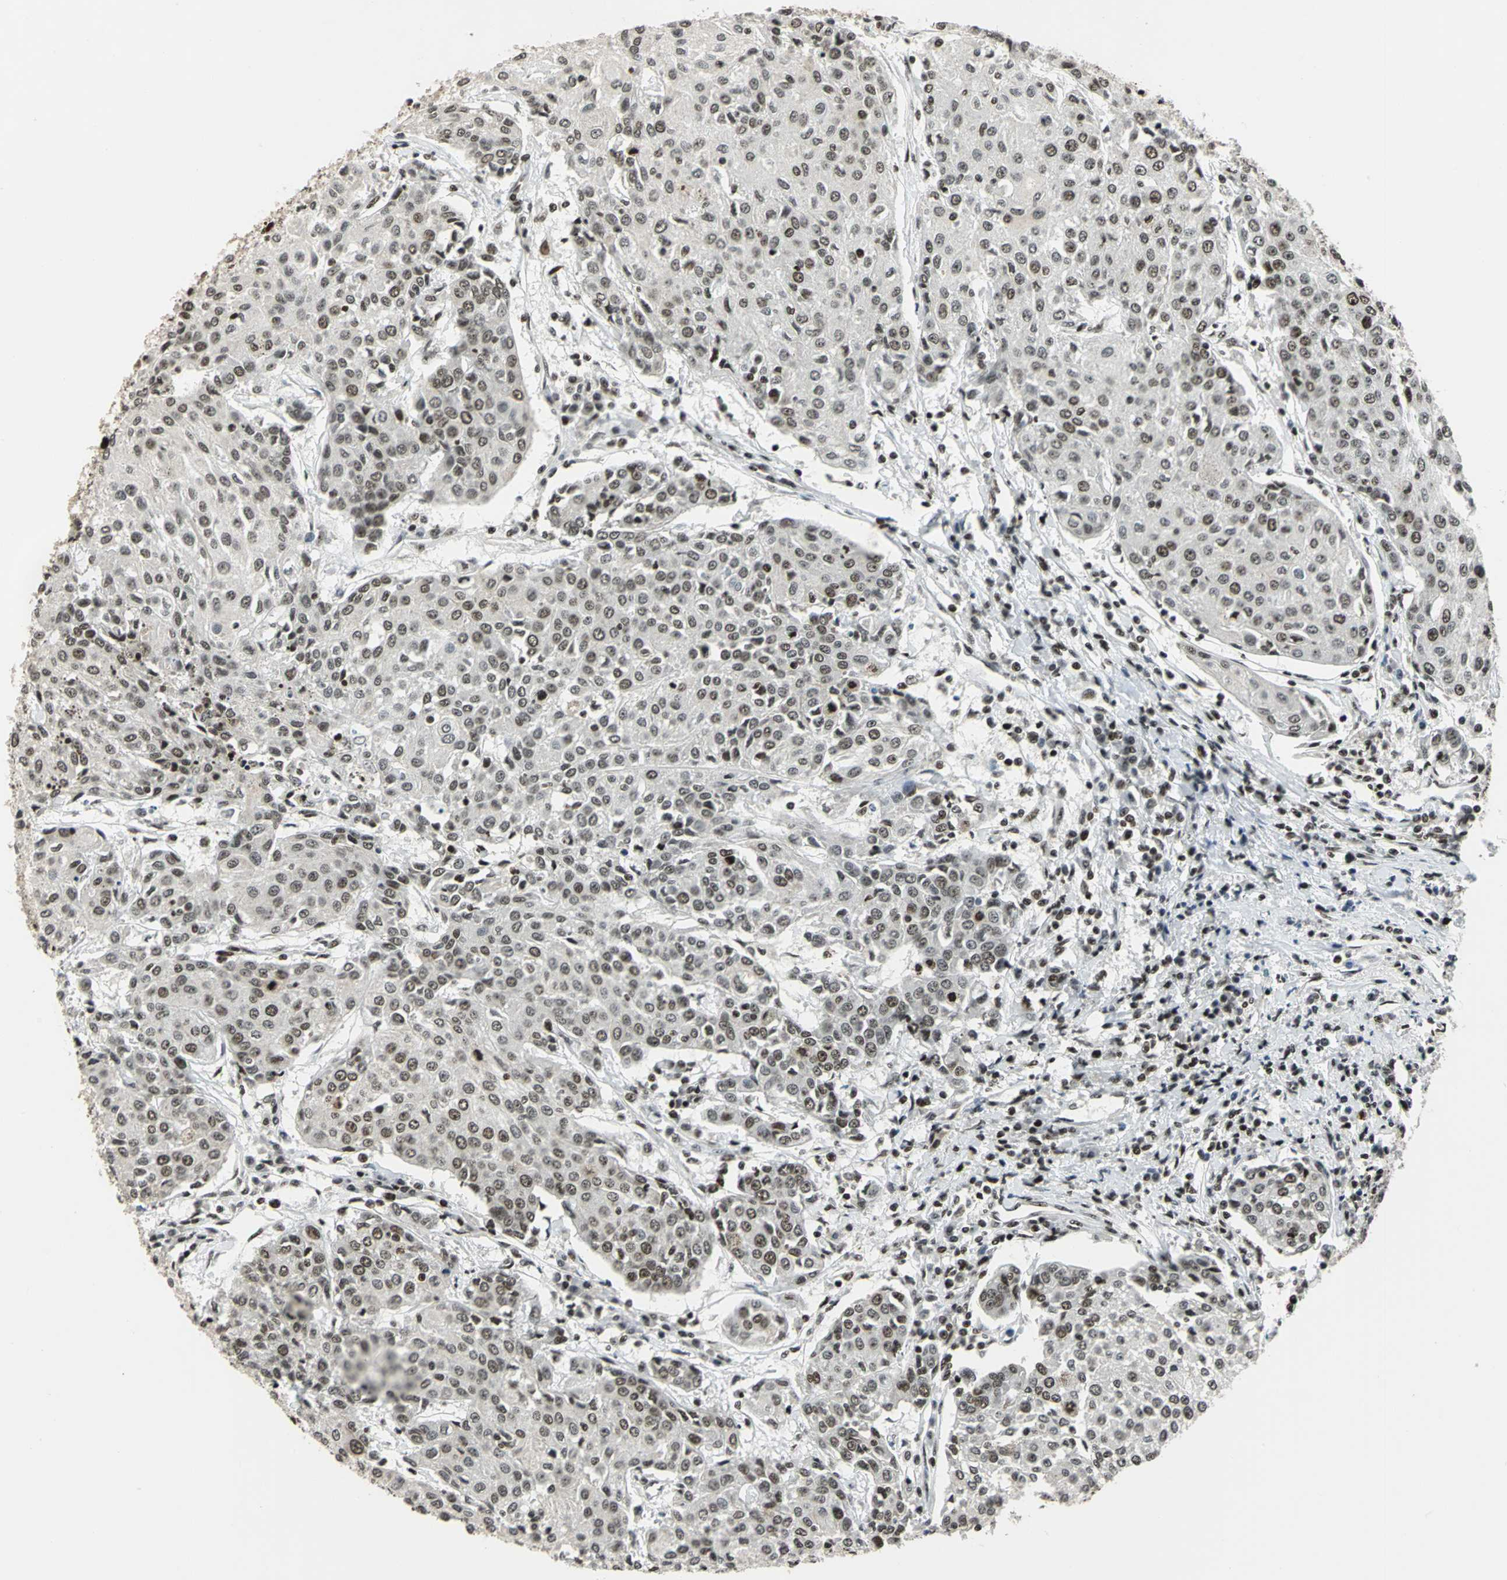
{"staining": {"intensity": "weak", "quantity": "25%-75%", "location": "nuclear"}, "tissue": "urothelial cancer", "cell_type": "Tumor cells", "image_type": "cancer", "snomed": [{"axis": "morphology", "description": "Urothelial carcinoma, High grade"}, {"axis": "topography", "description": "Urinary bladder"}], "caption": "High-grade urothelial carcinoma stained for a protein (brown) demonstrates weak nuclear positive expression in about 25%-75% of tumor cells.", "gene": "UBTF", "patient": {"sex": "female", "age": 85}}